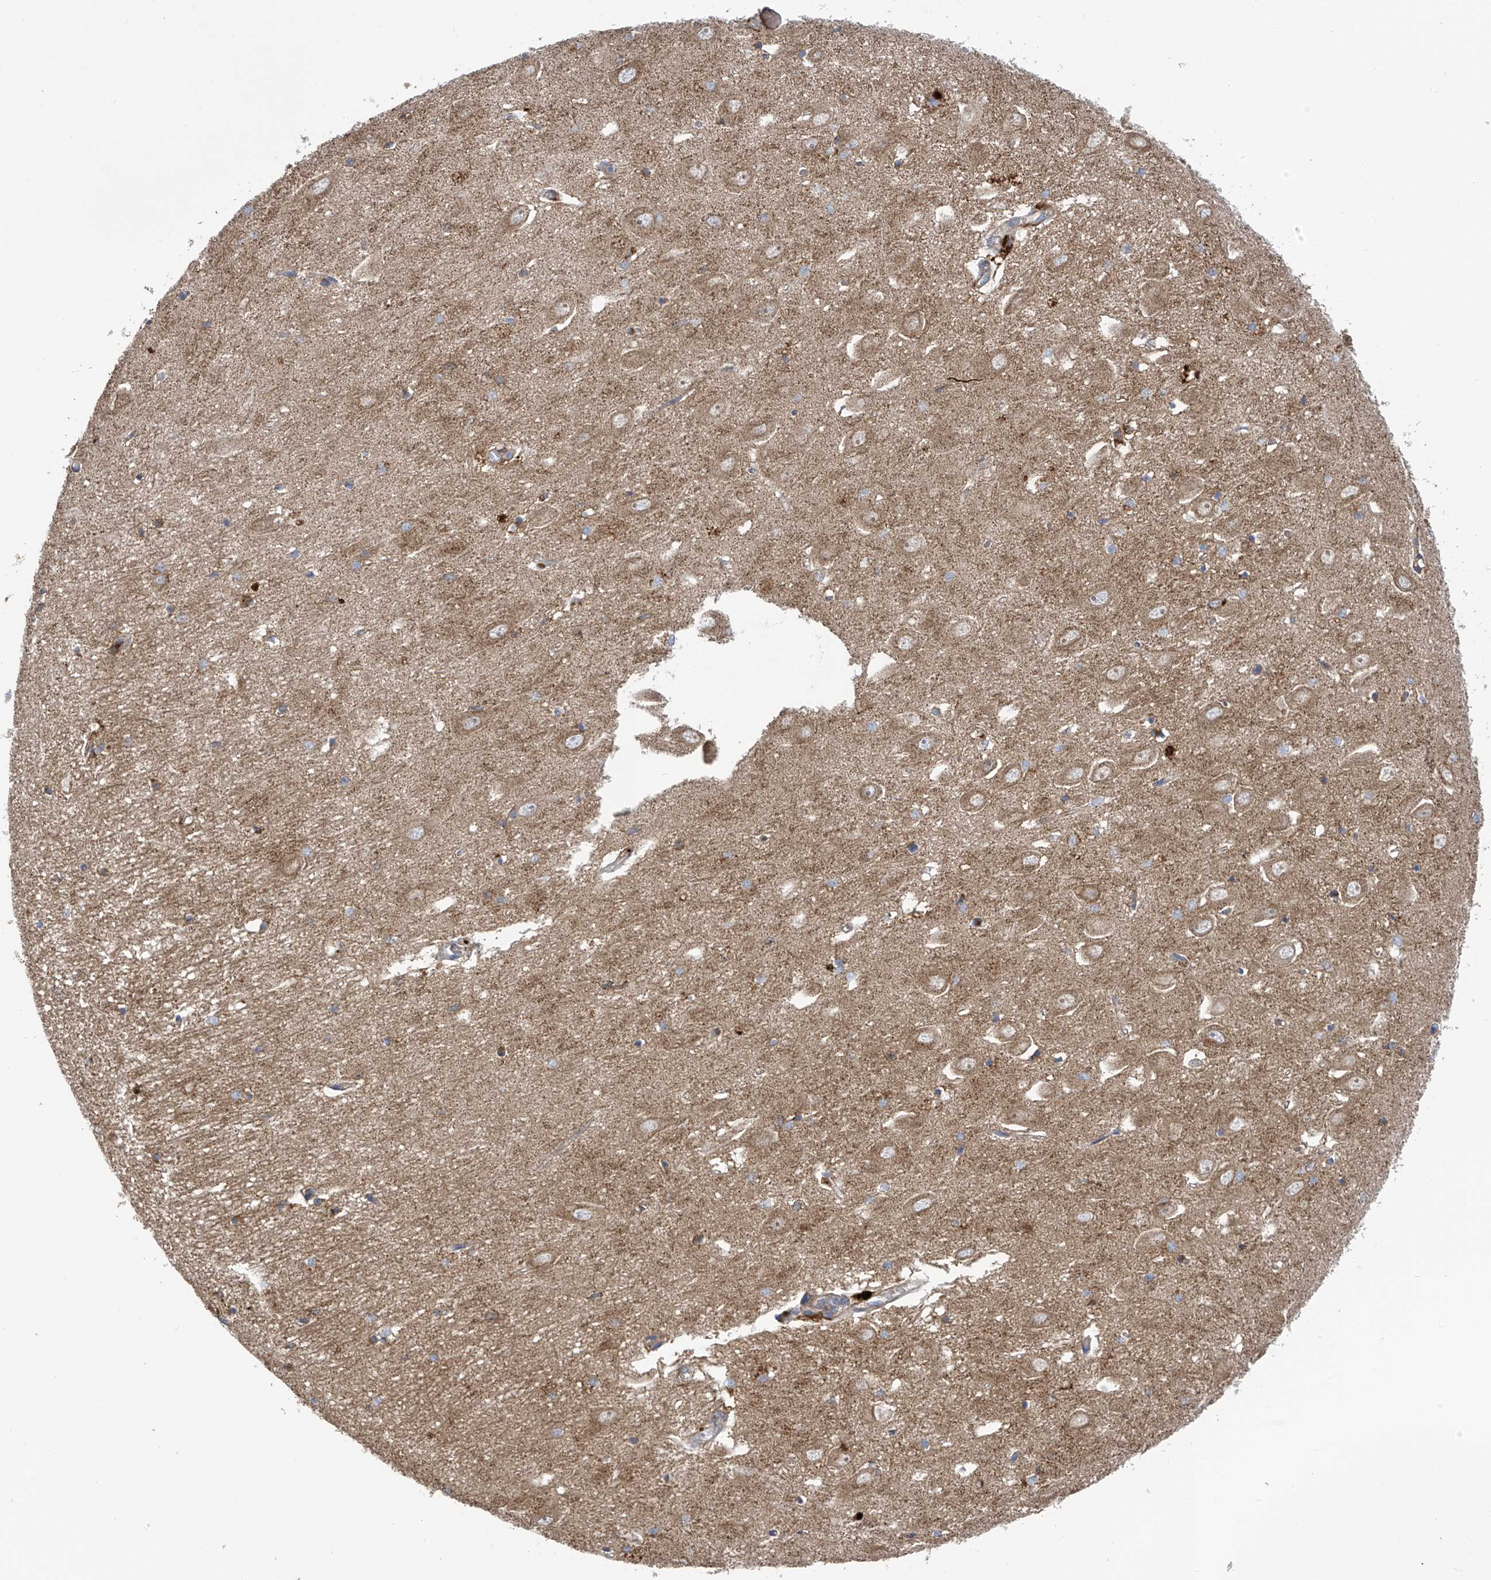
{"staining": {"intensity": "moderate", "quantity": "<25%", "location": "cytoplasmic/membranous"}, "tissue": "hippocampus", "cell_type": "Glial cells", "image_type": "normal", "snomed": [{"axis": "morphology", "description": "Normal tissue, NOS"}, {"axis": "topography", "description": "Hippocampus"}], "caption": "Hippocampus stained with DAB IHC exhibits low levels of moderate cytoplasmic/membranous positivity in approximately <25% of glial cells. Nuclei are stained in blue.", "gene": "P2RX7", "patient": {"sex": "female", "age": 64}}